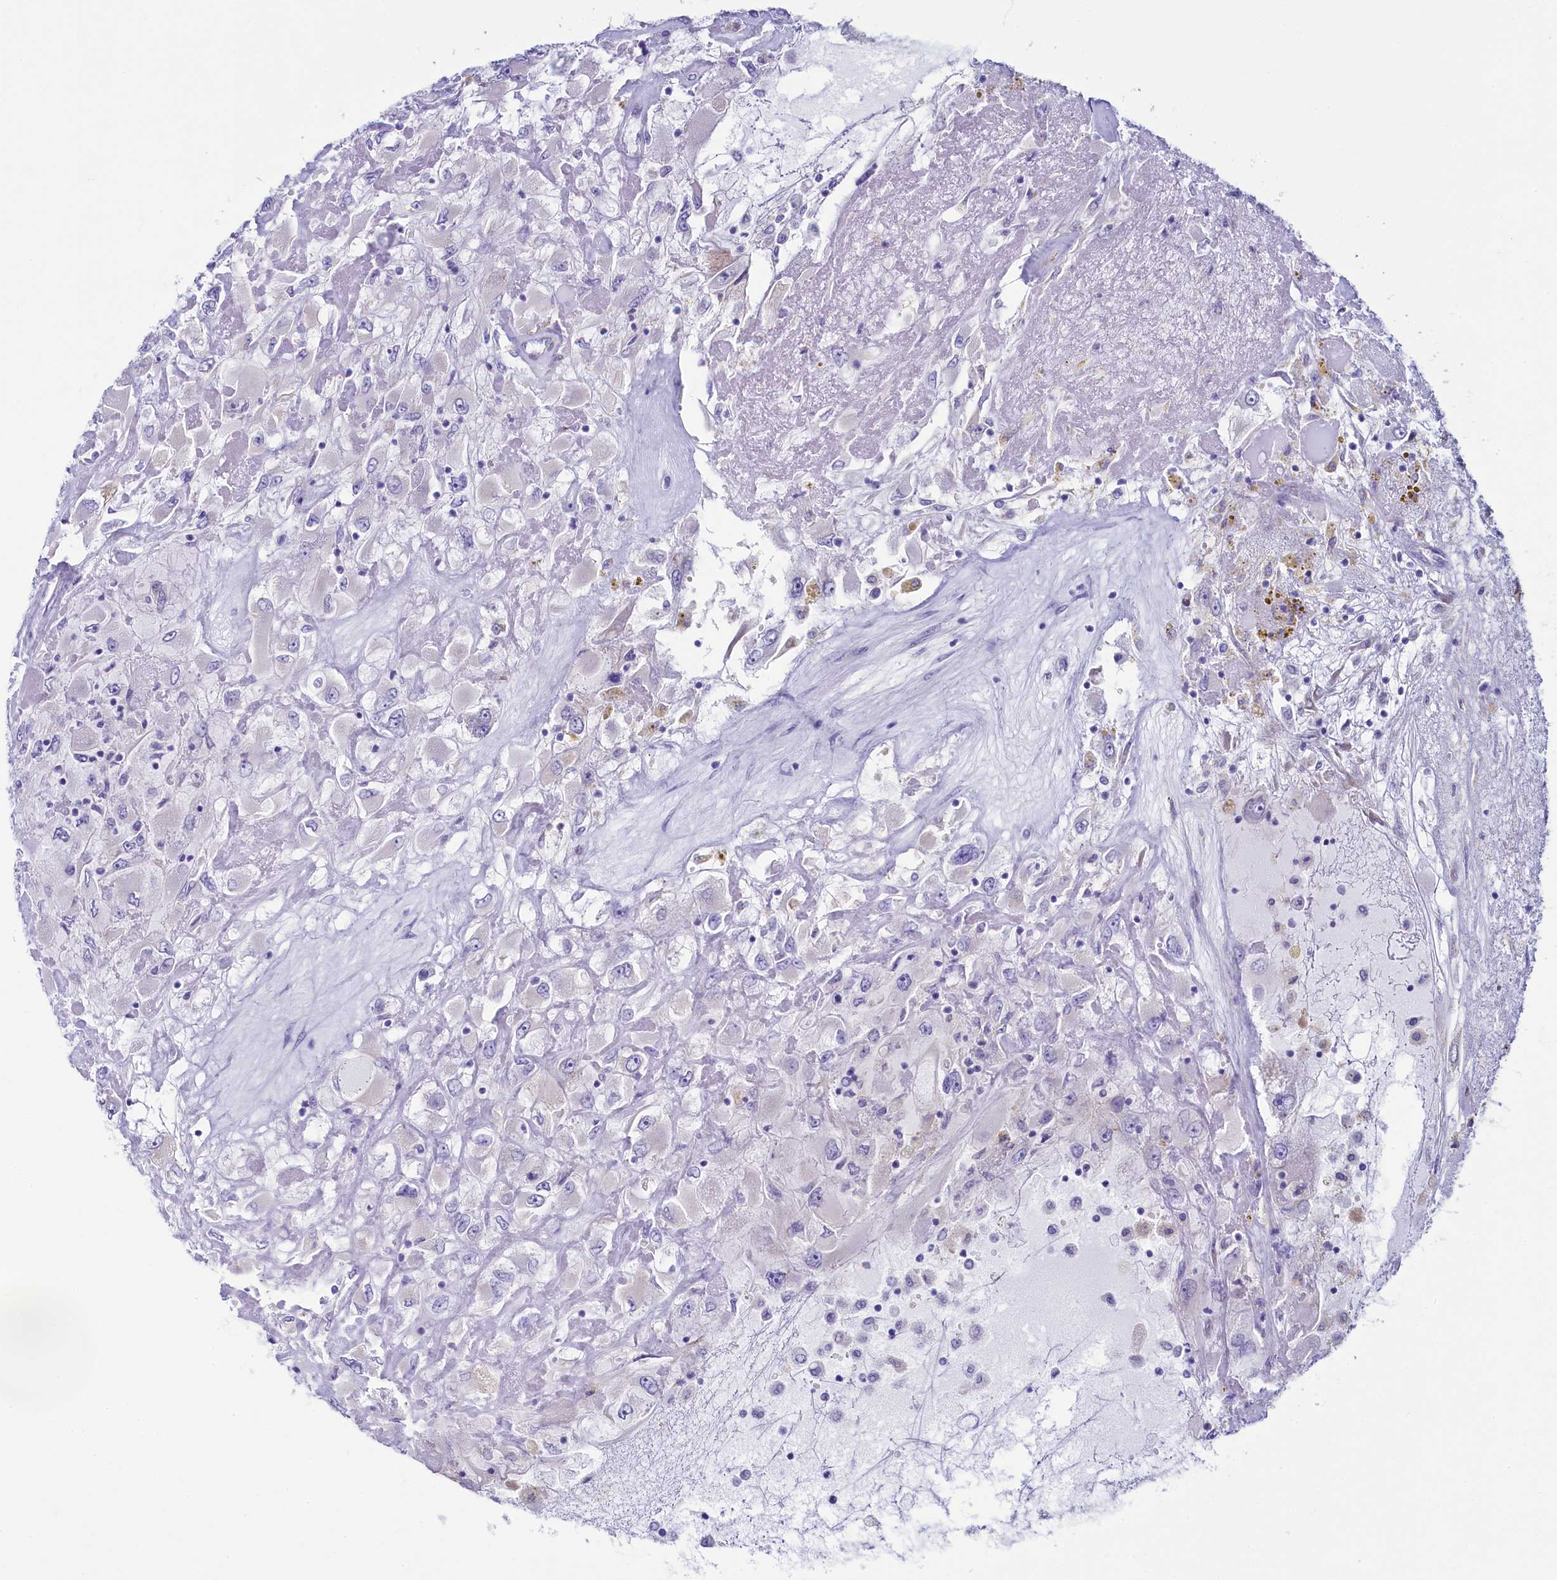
{"staining": {"intensity": "negative", "quantity": "none", "location": "none"}, "tissue": "renal cancer", "cell_type": "Tumor cells", "image_type": "cancer", "snomed": [{"axis": "morphology", "description": "Adenocarcinoma, NOS"}, {"axis": "topography", "description": "Kidney"}], "caption": "Tumor cells show no significant protein positivity in renal cancer (adenocarcinoma).", "gene": "SKA3", "patient": {"sex": "female", "age": 52}}